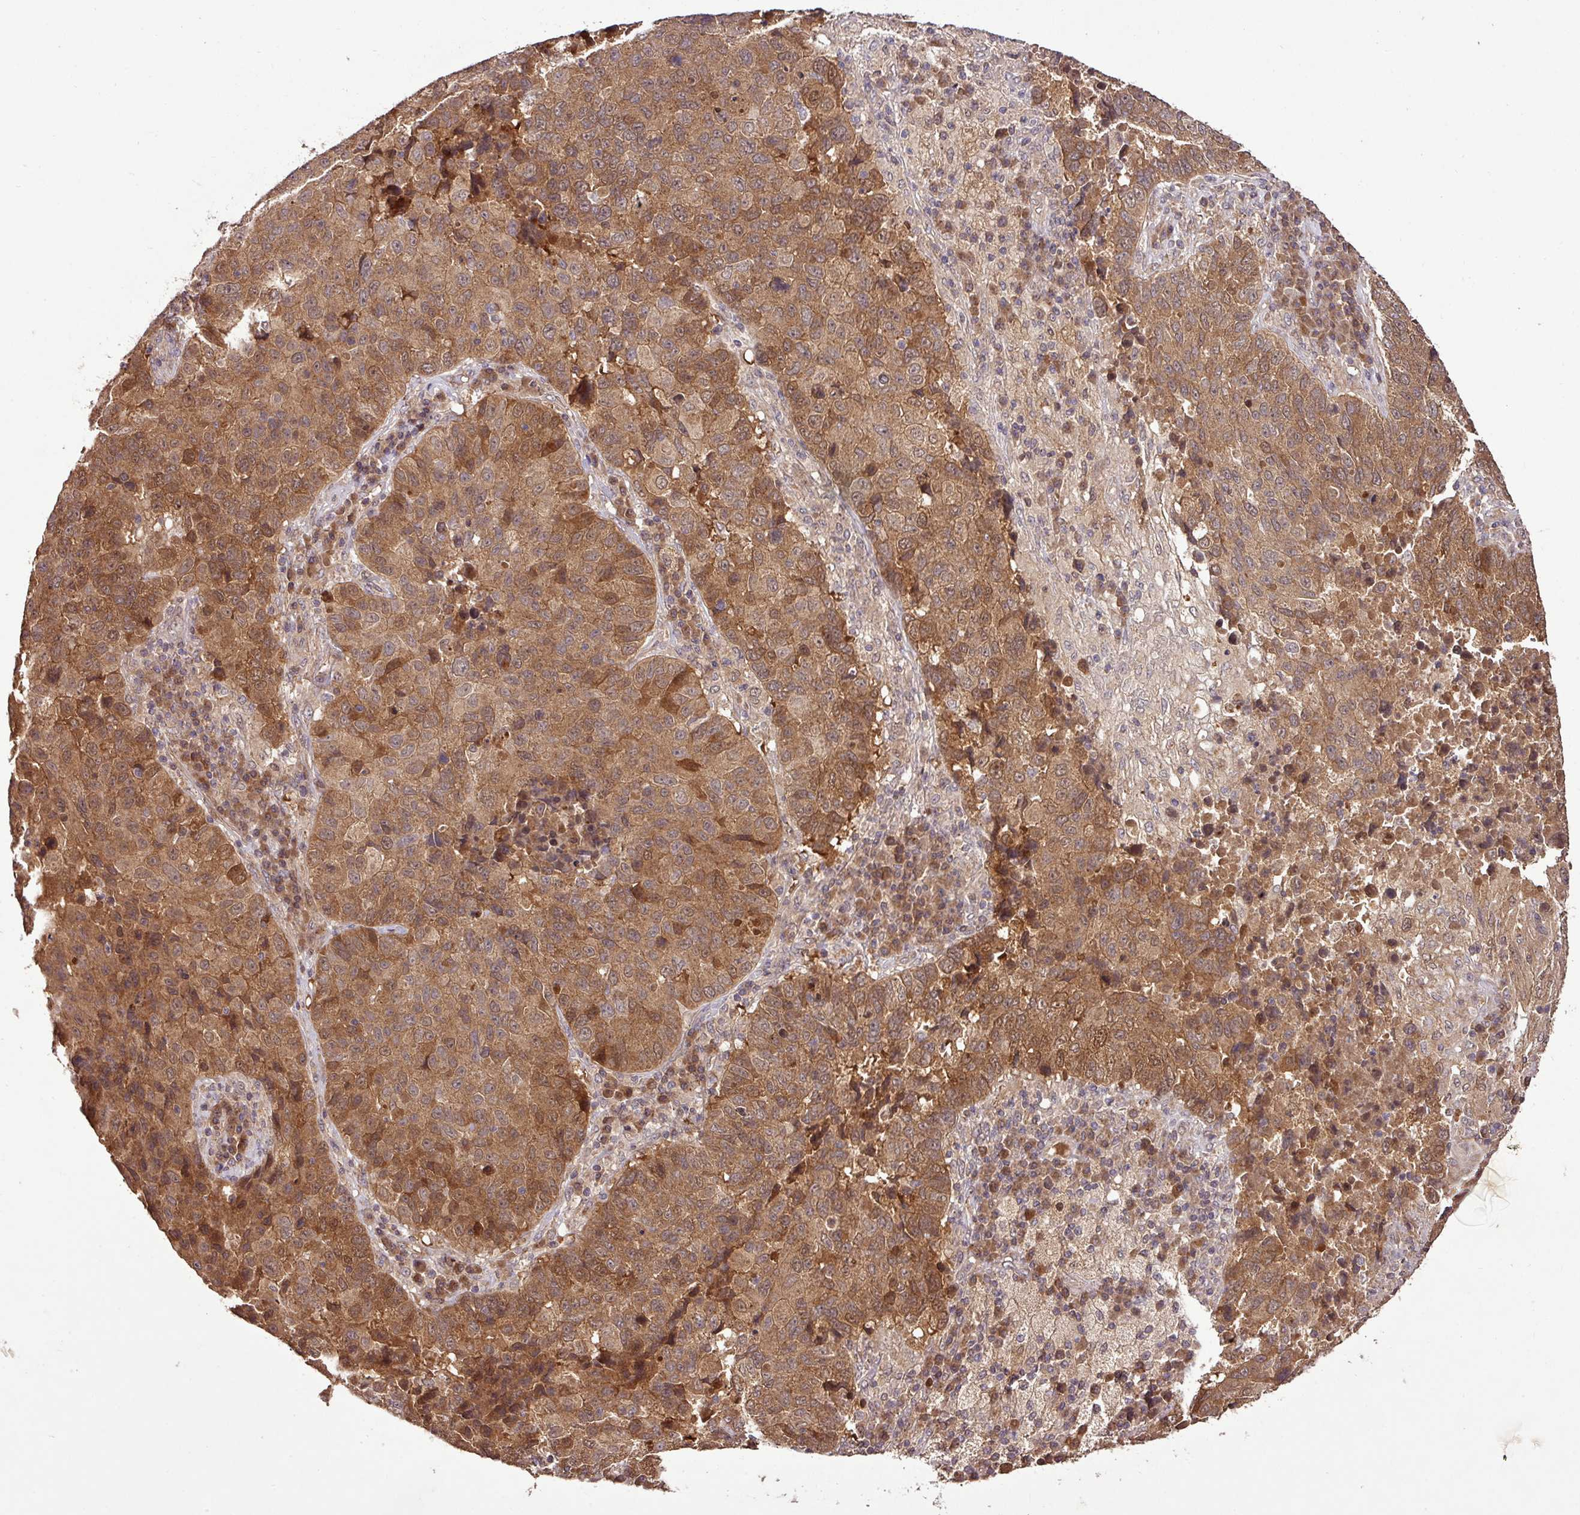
{"staining": {"intensity": "moderate", "quantity": ">75%", "location": "cytoplasmic/membranous,nuclear"}, "tissue": "lung cancer", "cell_type": "Tumor cells", "image_type": "cancer", "snomed": [{"axis": "morphology", "description": "Squamous cell carcinoma, NOS"}, {"axis": "topography", "description": "Lung"}], "caption": "Immunohistochemistry (IHC) image of human lung cancer stained for a protein (brown), which demonstrates medium levels of moderate cytoplasmic/membranous and nuclear staining in approximately >75% of tumor cells.", "gene": "FAIM", "patient": {"sex": "male", "age": 73}}